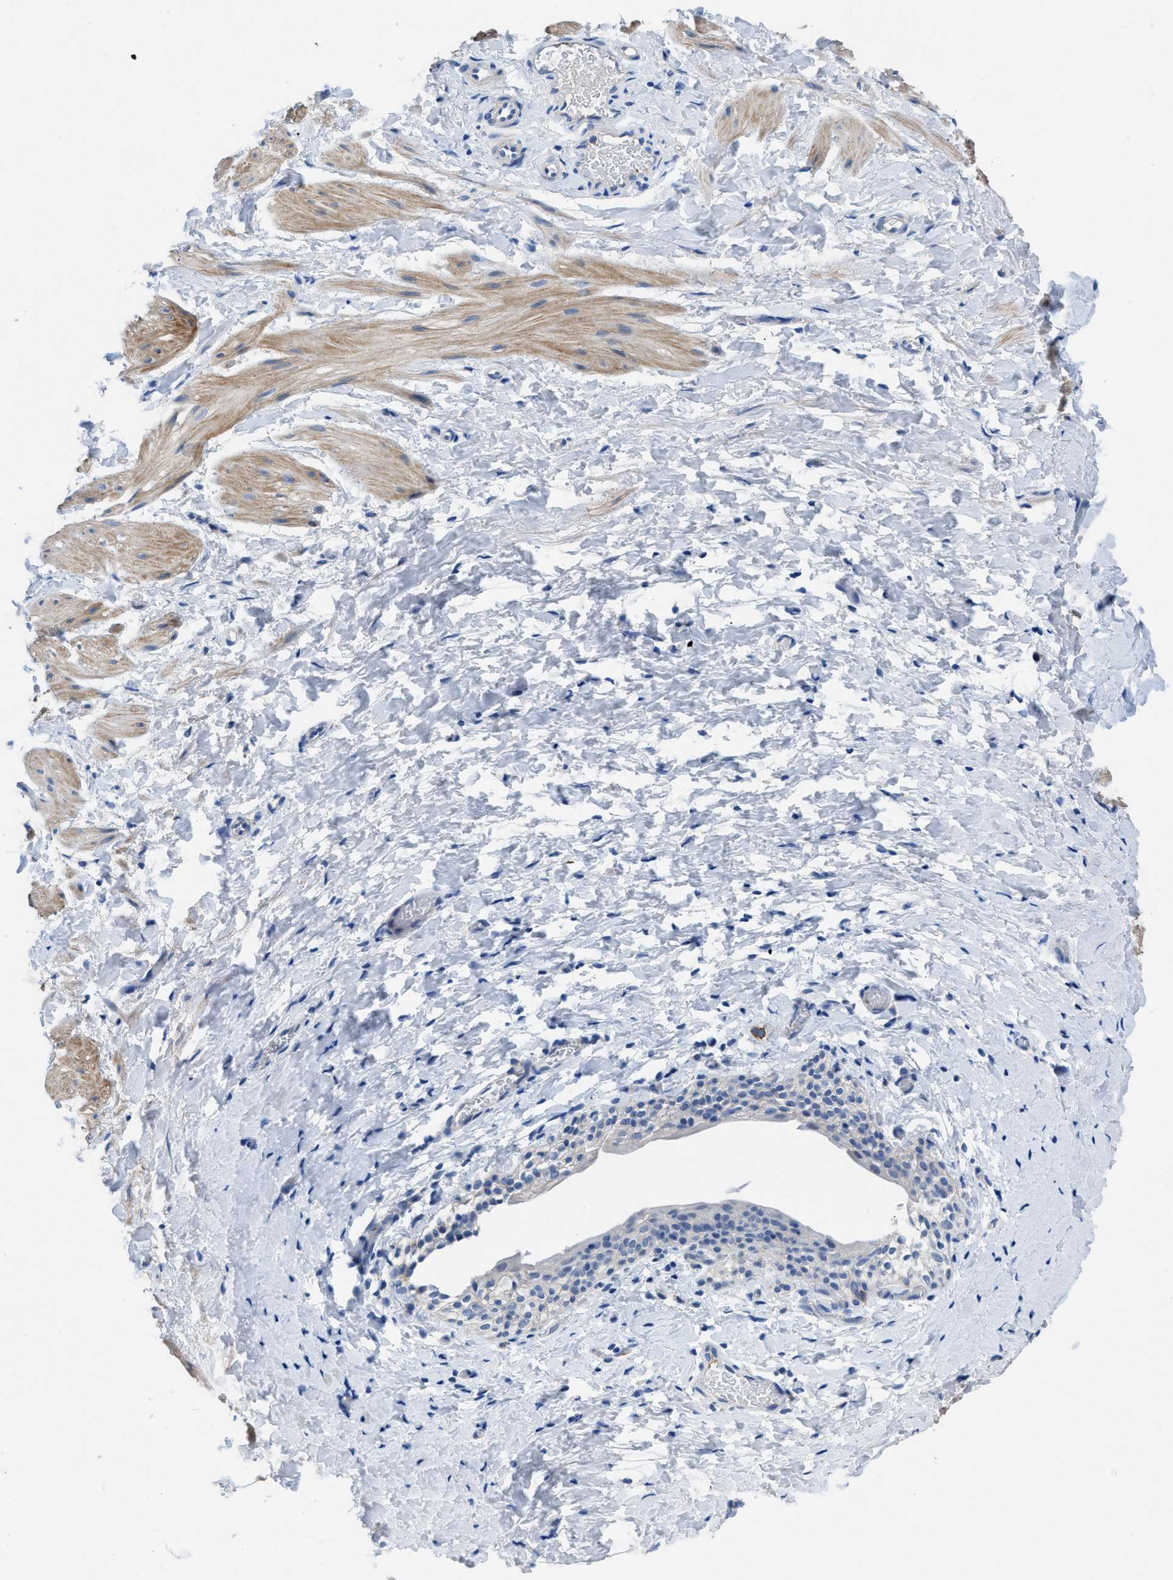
{"staining": {"intensity": "moderate", "quantity": "25%-75%", "location": "cytoplasmic/membranous"}, "tissue": "smooth muscle", "cell_type": "Smooth muscle cells", "image_type": "normal", "snomed": [{"axis": "morphology", "description": "Normal tissue, NOS"}, {"axis": "topography", "description": "Smooth muscle"}], "caption": "This micrograph shows unremarkable smooth muscle stained with IHC to label a protein in brown. The cytoplasmic/membranous of smooth muscle cells show moderate positivity for the protein. Nuclei are counter-stained blue.", "gene": "SLC10A6", "patient": {"sex": "male", "age": 16}}